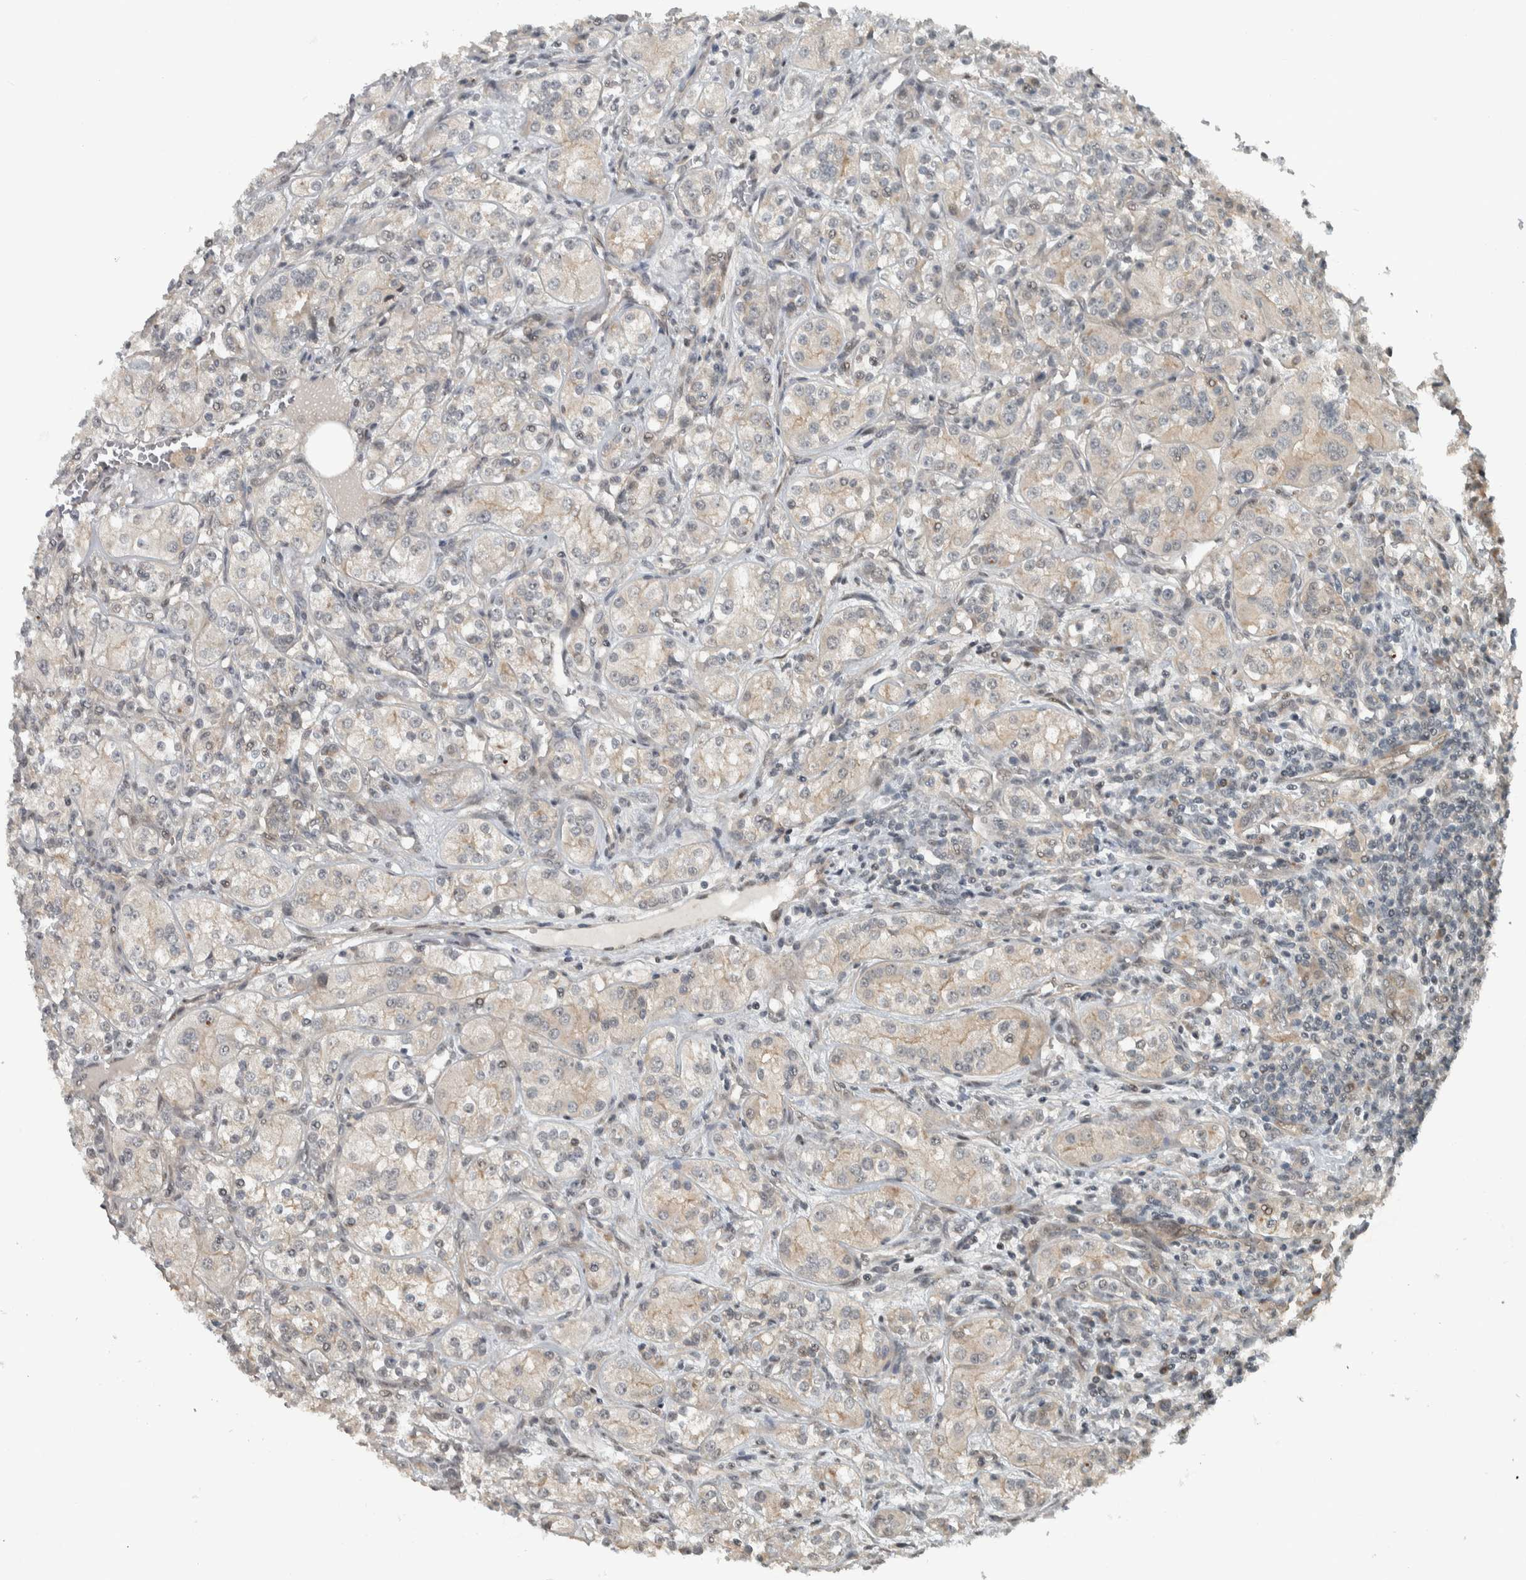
{"staining": {"intensity": "weak", "quantity": "<25%", "location": "cytoplasmic/membranous"}, "tissue": "renal cancer", "cell_type": "Tumor cells", "image_type": "cancer", "snomed": [{"axis": "morphology", "description": "Adenocarcinoma, NOS"}, {"axis": "topography", "description": "Kidney"}], "caption": "Immunohistochemical staining of human renal adenocarcinoma exhibits no significant expression in tumor cells. Brightfield microscopy of immunohistochemistry stained with DAB (brown) and hematoxylin (blue), captured at high magnification.", "gene": "NAPG", "patient": {"sex": "male", "age": 77}}